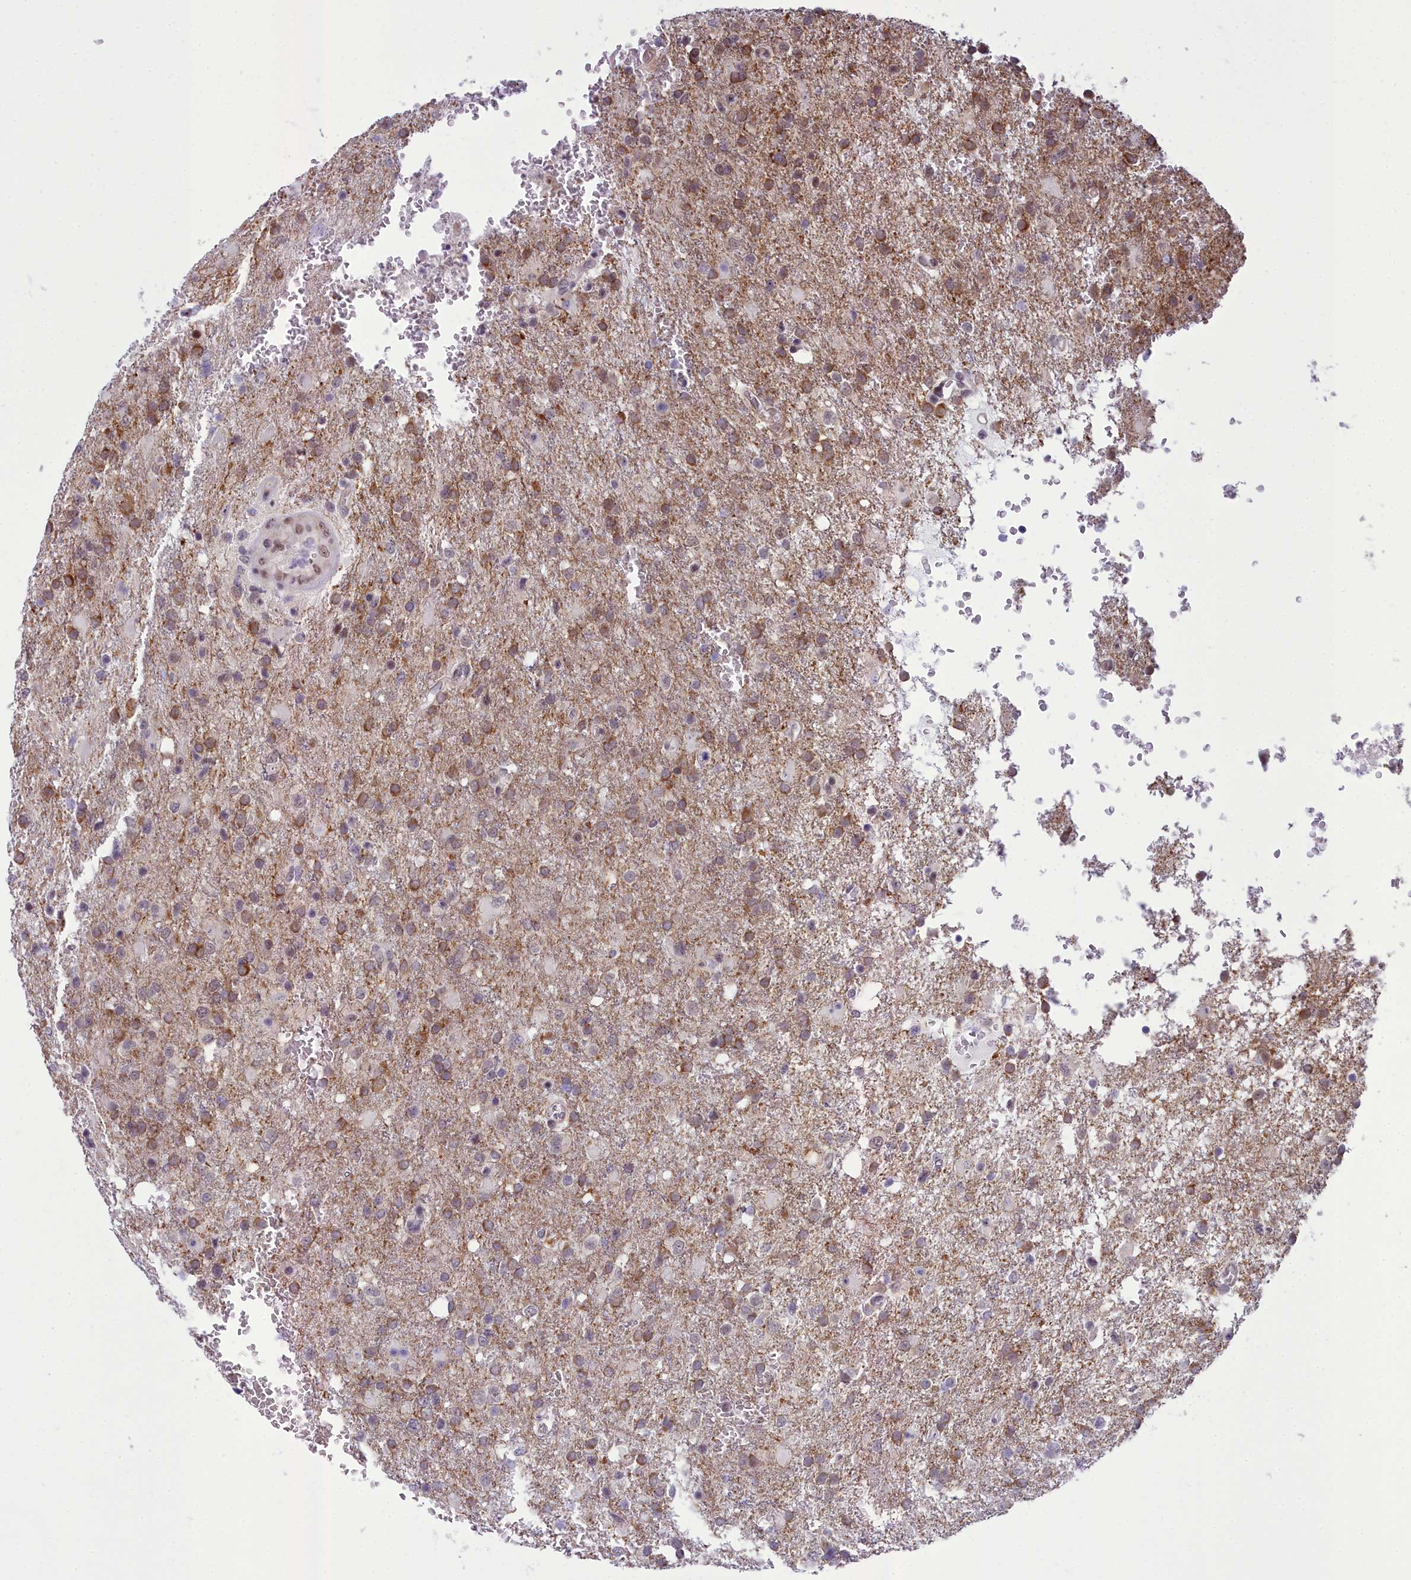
{"staining": {"intensity": "strong", "quantity": "<25%", "location": "cytoplasmic/membranous"}, "tissue": "glioma", "cell_type": "Tumor cells", "image_type": "cancer", "snomed": [{"axis": "morphology", "description": "Glioma, malignant, High grade"}, {"axis": "topography", "description": "Brain"}], "caption": "IHC staining of glioma, which shows medium levels of strong cytoplasmic/membranous expression in about <25% of tumor cells indicating strong cytoplasmic/membranous protein positivity. The staining was performed using DAB (3,3'-diaminobenzidine) (brown) for protein detection and nuclei were counterstained in hematoxylin (blue).", "gene": "CEACAM19", "patient": {"sex": "female", "age": 74}}